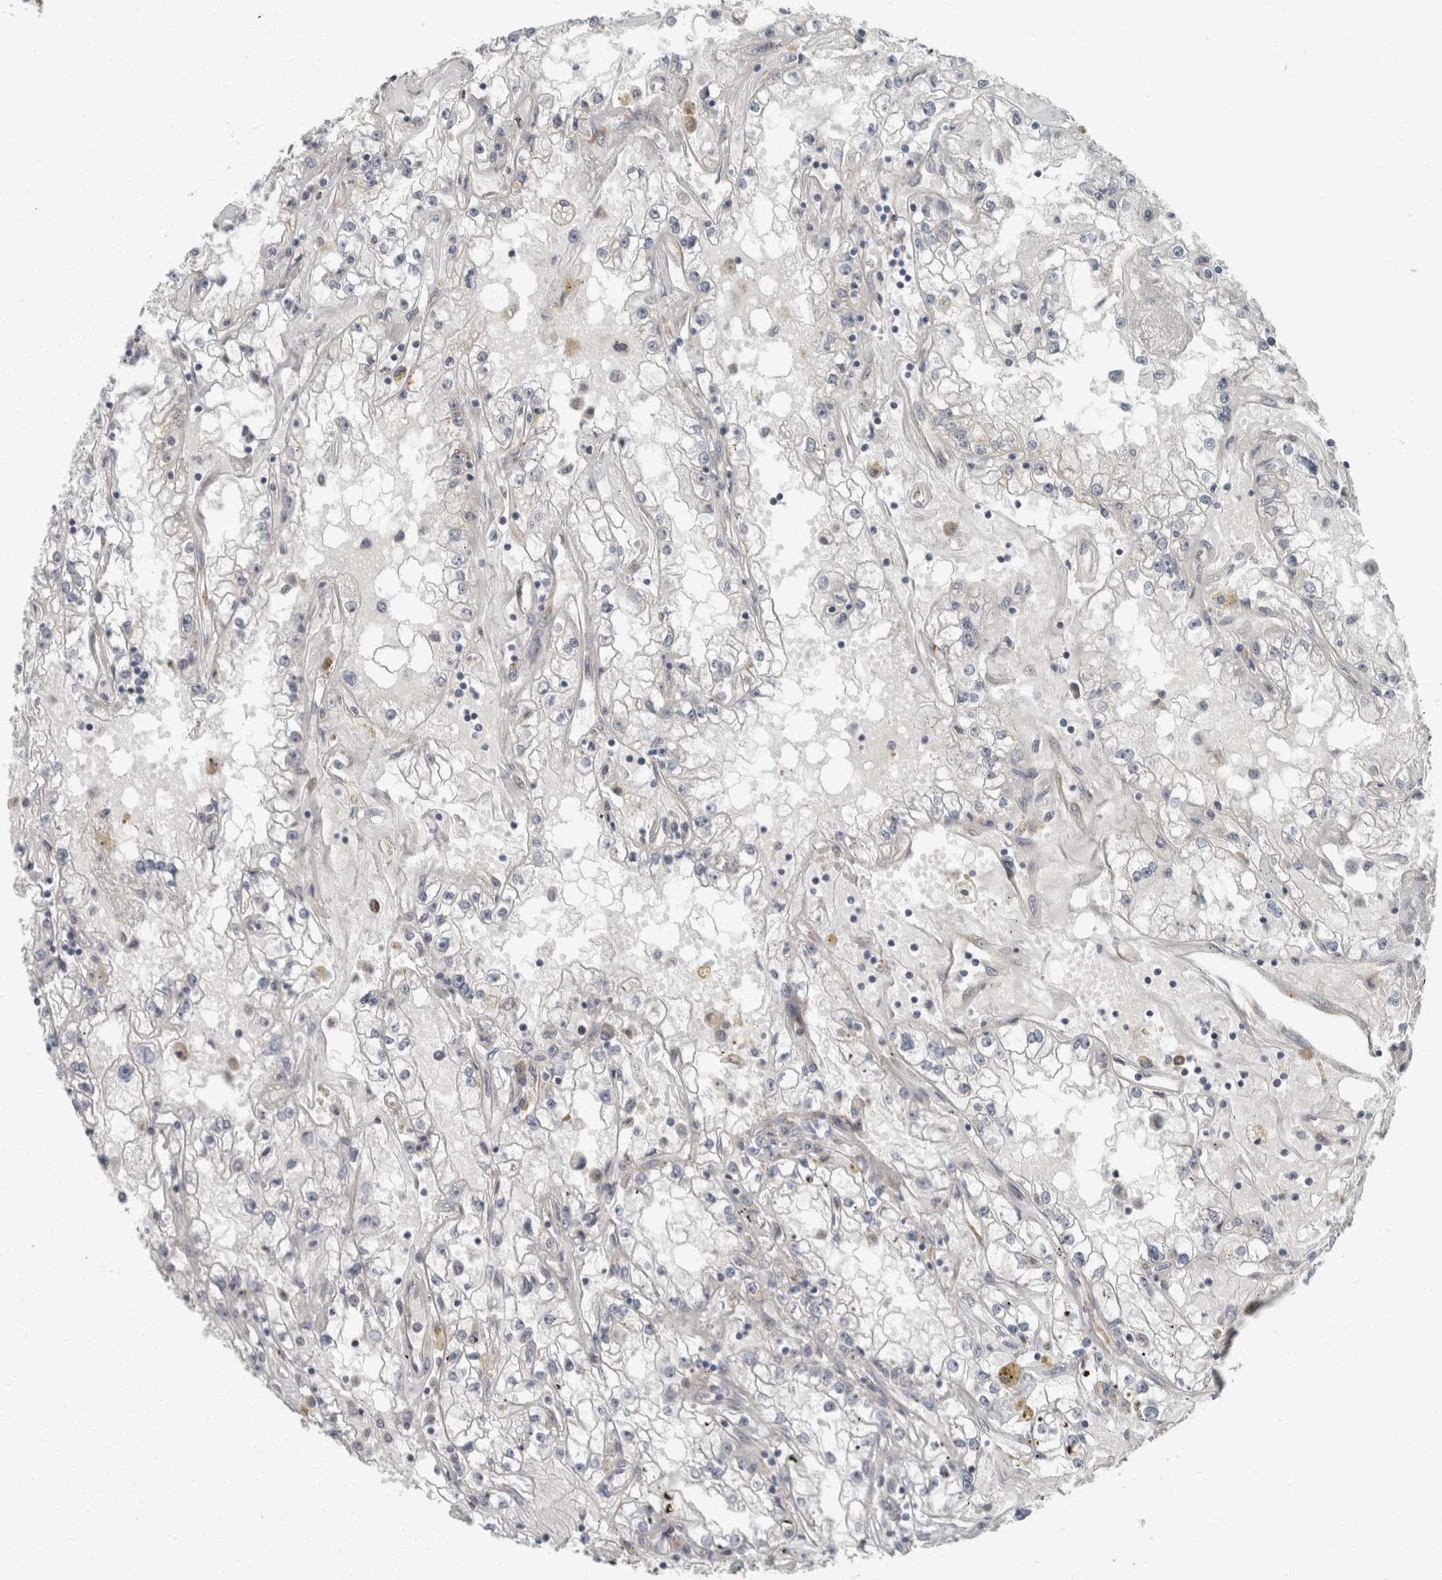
{"staining": {"intensity": "negative", "quantity": "none", "location": "none"}, "tissue": "renal cancer", "cell_type": "Tumor cells", "image_type": "cancer", "snomed": [{"axis": "morphology", "description": "Adenocarcinoma, NOS"}, {"axis": "topography", "description": "Kidney"}], "caption": "An immunohistochemistry (IHC) photomicrograph of adenocarcinoma (renal) is shown. There is no staining in tumor cells of adenocarcinoma (renal).", "gene": "KIF1C", "patient": {"sex": "male", "age": 56}}